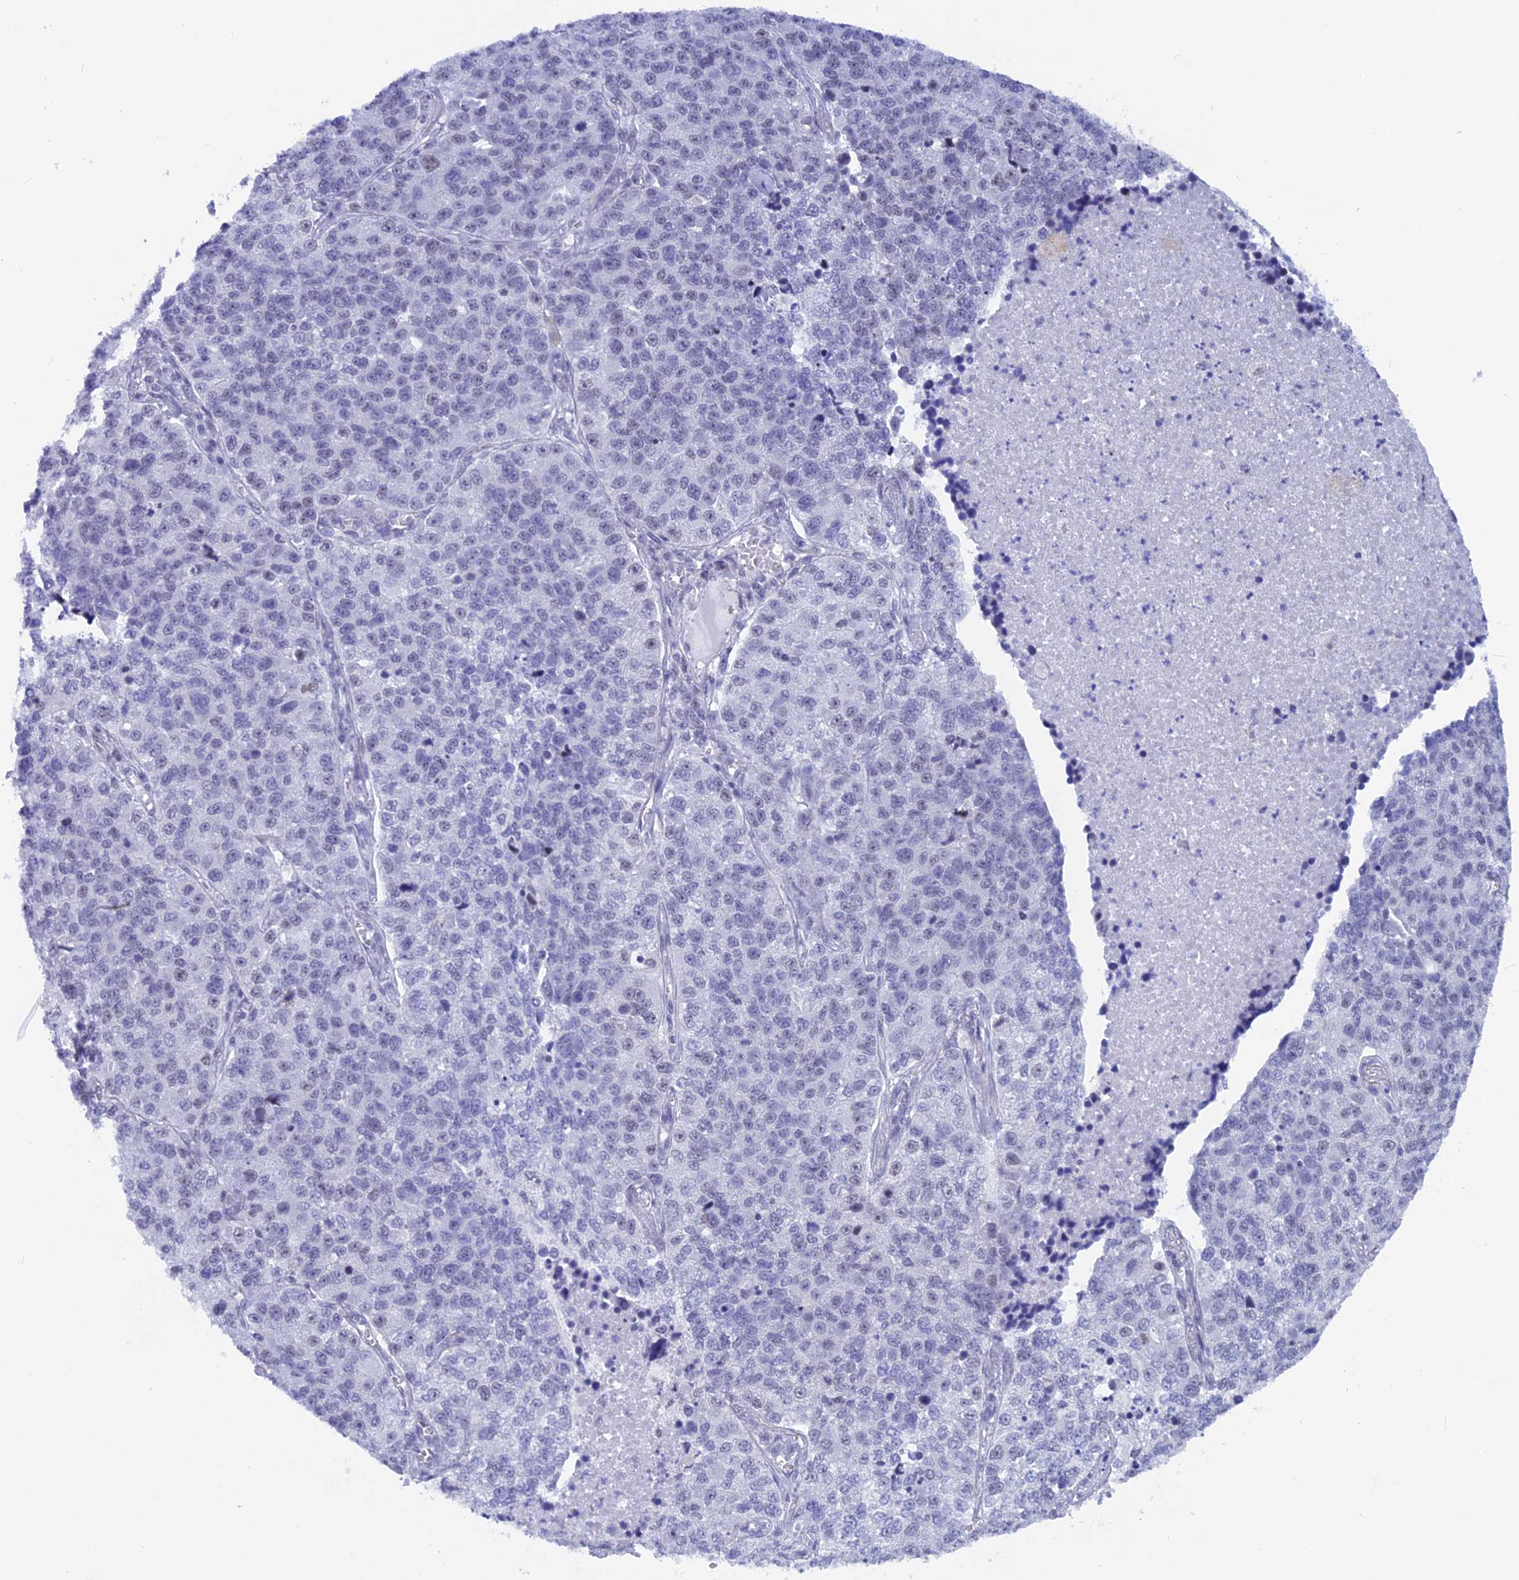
{"staining": {"intensity": "negative", "quantity": "none", "location": "none"}, "tissue": "lung cancer", "cell_type": "Tumor cells", "image_type": "cancer", "snomed": [{"axis": "morphology", "description": "Adenocarcinoma, NOS"}, {"axis": "topography", "description": "Lung"}], "caption": "High magnification brightfield microscopy of lung adenocarcinoma stained with DAB (3,3'-diaminobenzidine) (brown) and counterstained with hematoxylin (blue): tumor cells show no significant expression. (DAB IHC visualized using brightfield microscopy, high magnification).", "gene": "SRSF5", "patient": {"sex": "male", "age": 49}}